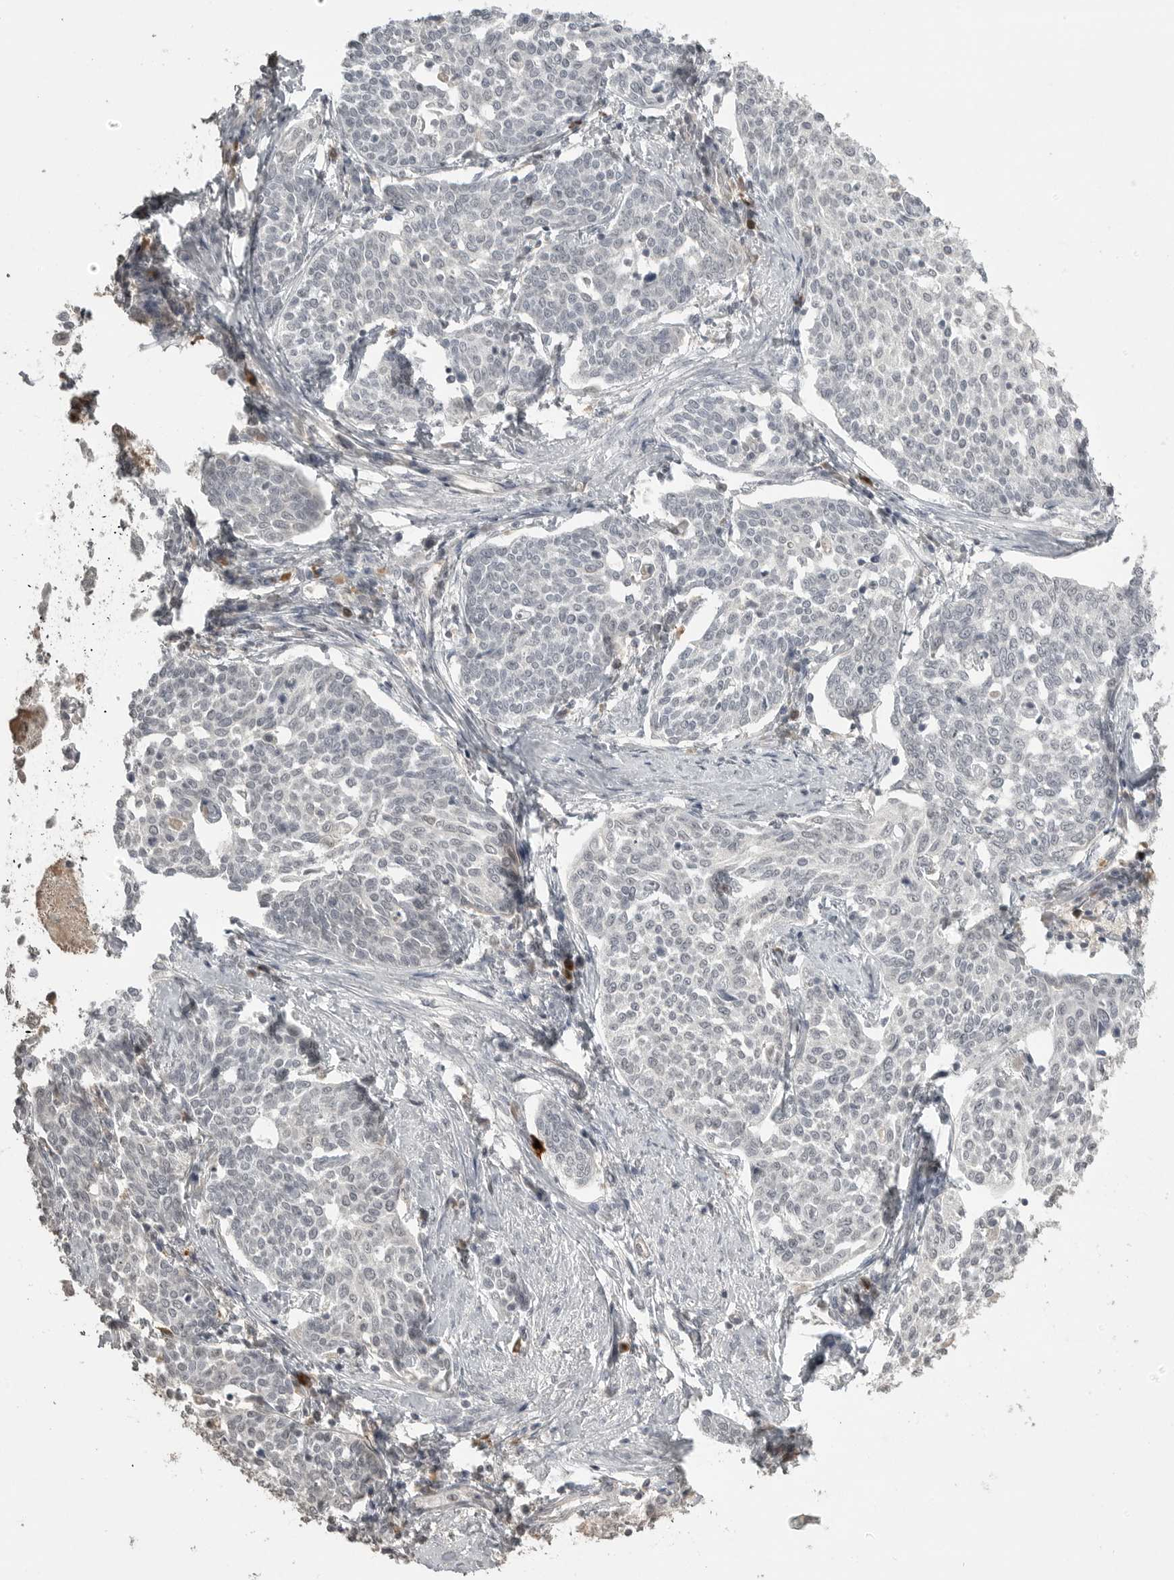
{"staining": {"intensity": "negative", "quantity": "none", "location": "none"}, "tissue": "cervical cancer", "cell_type": "Tumor cells", "image_type": "cancer", "snomed": [{"axis": "morphology", "description": "Squamous cell carcinoma, NOS"}, {"axis": "topography", "description": "Cervix"}], "caption": "Squamous cell carcinoma (cervical) was stained to show a protein in brown. There is no significant positivity in tumor cells.", "gene": "SMG8", "patient": {"sex": "female", "age": 34}}